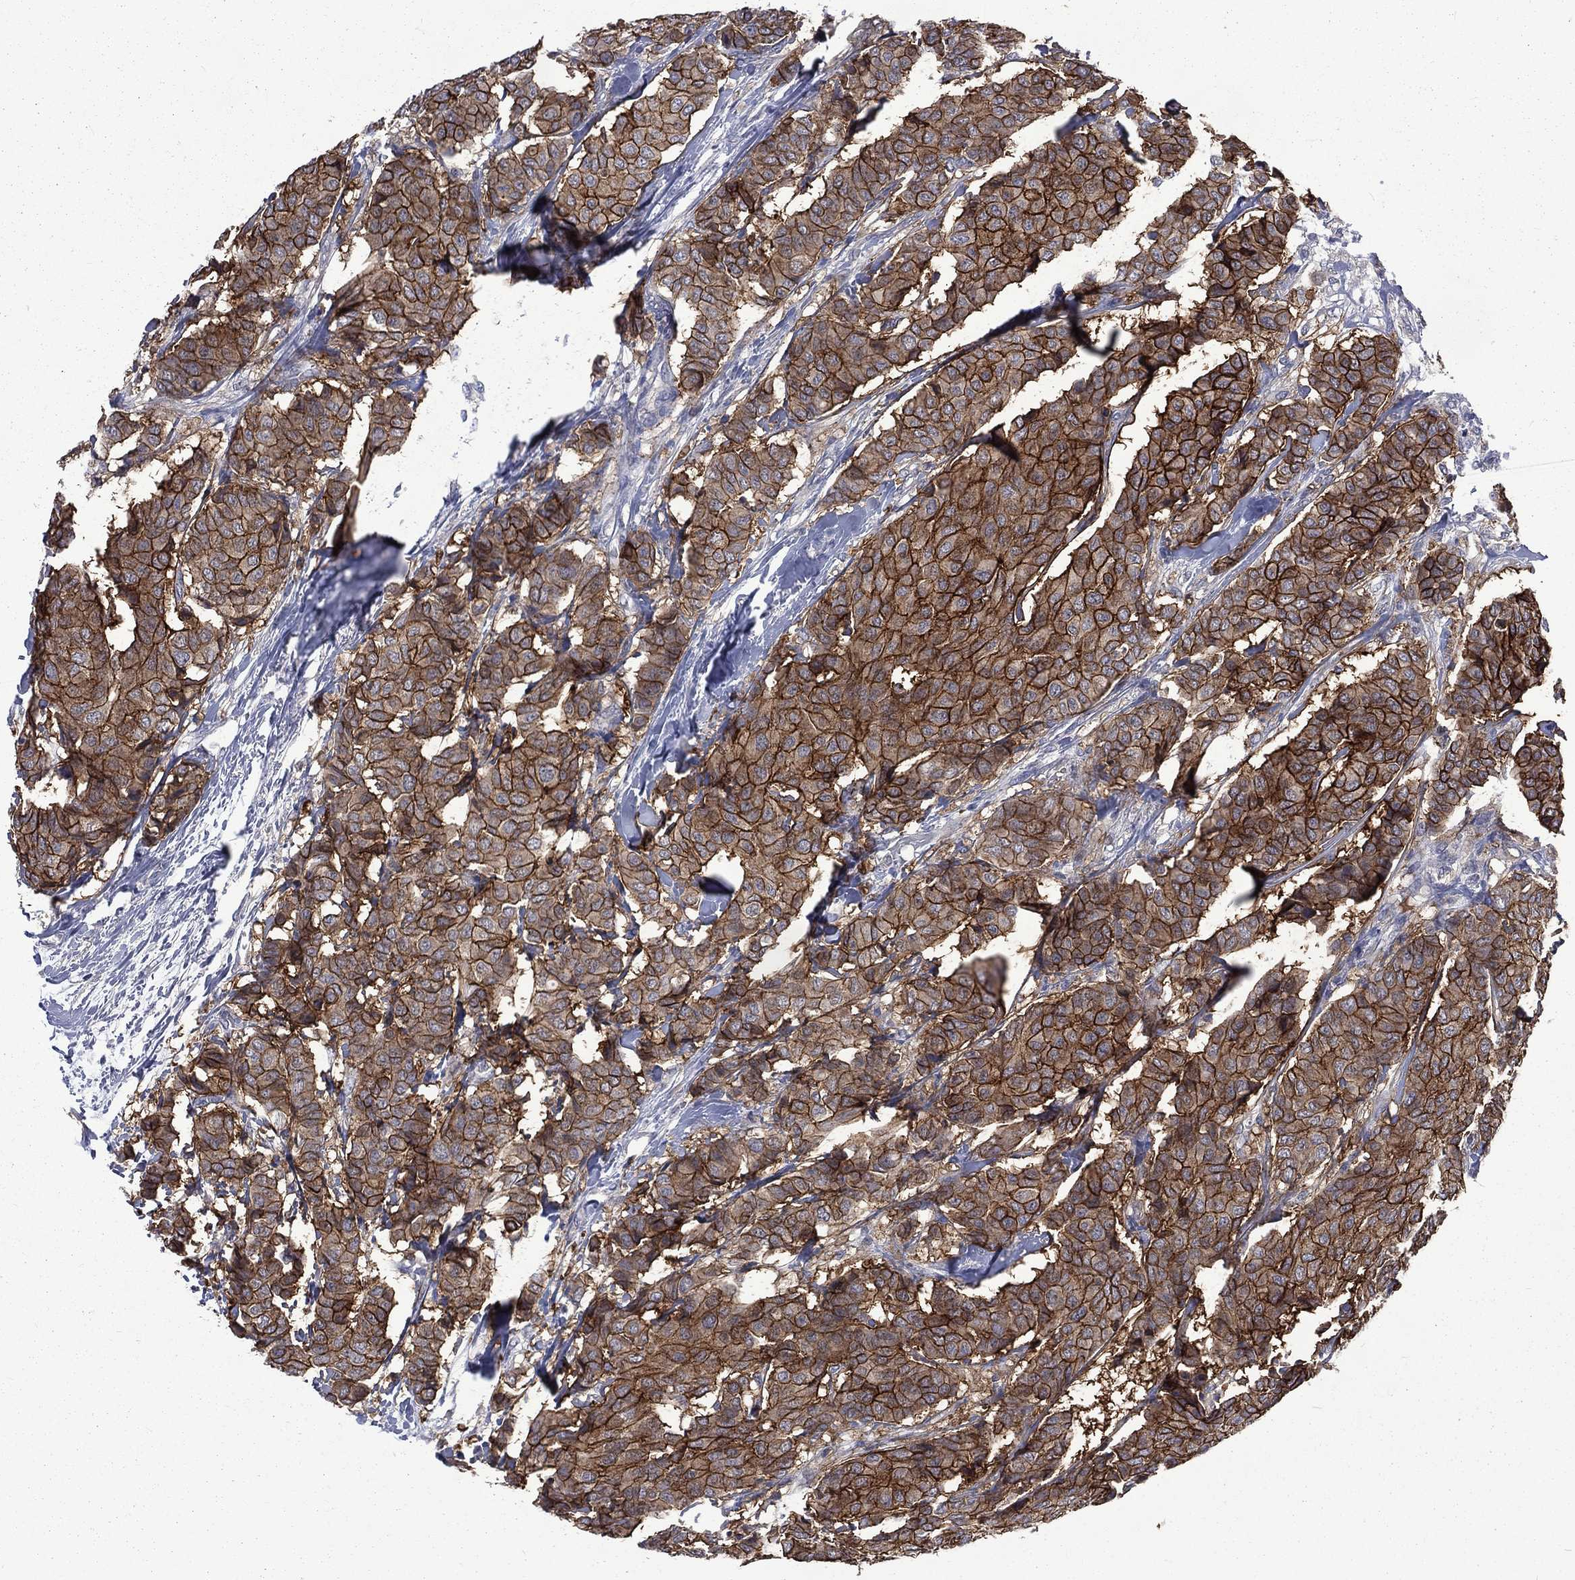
{"staining": {"intensity": "strong", "quantity": ">75%", "location": "cytoplasmic/membranous"}, "tissue": "breast cancer", "cell_type": "Tumor cells", "image_type": "cancer", "snomed": [{"axis": "morphology", "description": "Duct carcinoma"}, {"axis": "topography", "description": "Breast"}], "caption": "Immunohistochemistry (IHC) photomicrograph of neoplastic tissue: infiltrating ductal carcinoma (breast) stained using immunohistochemistry exhibits high levels of strong protein expression localized specifically in the cytoplasmic/membranous of tumor cells, appearing as a cytoplasmic/membranous brown color.", "gene": "CA12", "patient": {"sex": "female", "age": 75}}